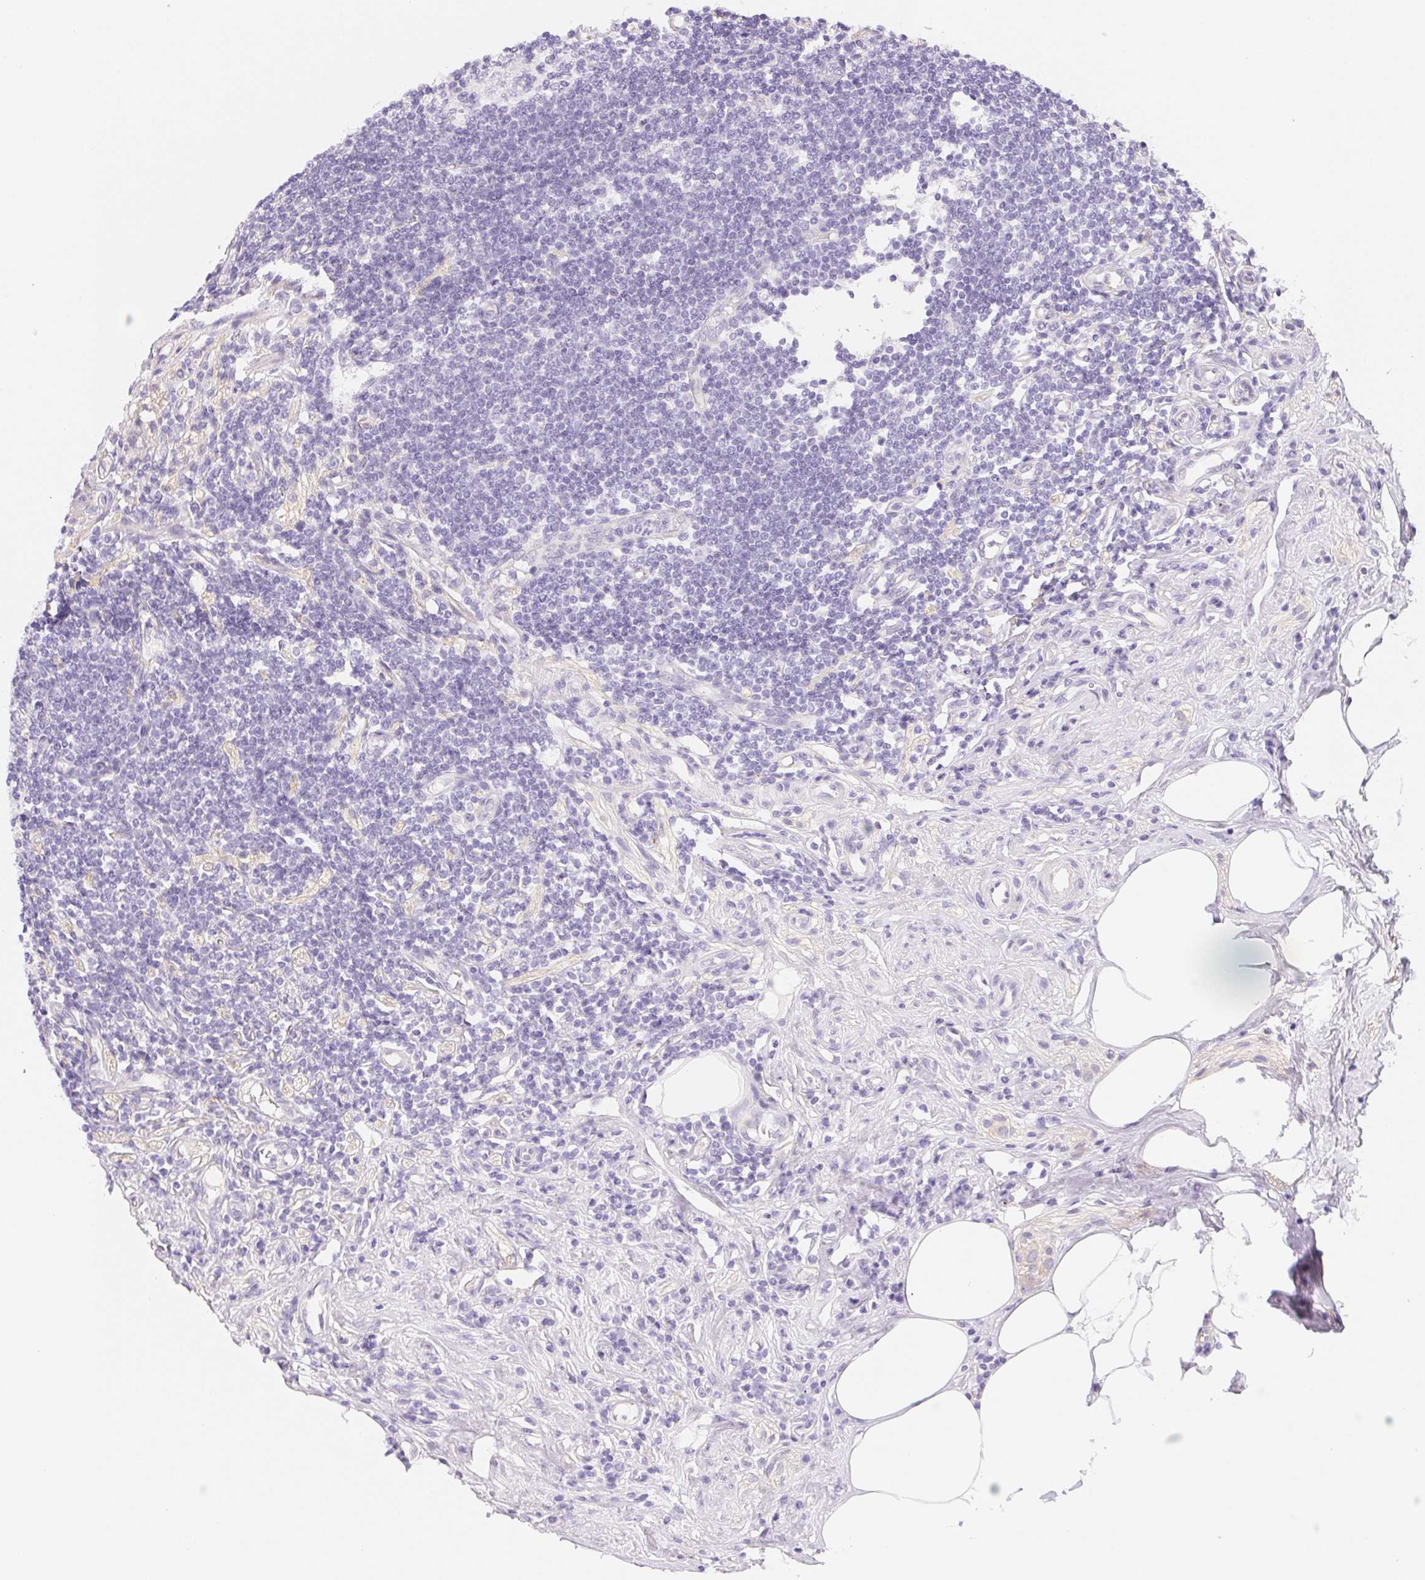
{"staining": {"intensity": "negative", "quantity": "none", "location": "none"}, "tissue": "appendix", "cell_type": "Glandular cells", "image_type": "normal", "snomed": [{"axis": "morphology", "description": "Normal tissue, NOS"}, {"axis": "topography", "description": "Appendix"}], "caption": "Micrograph shows no protein expression in glandular cells of normal appendix.", "gene": "CTNND2", "patient": {"sex": "female", "age": 57}}